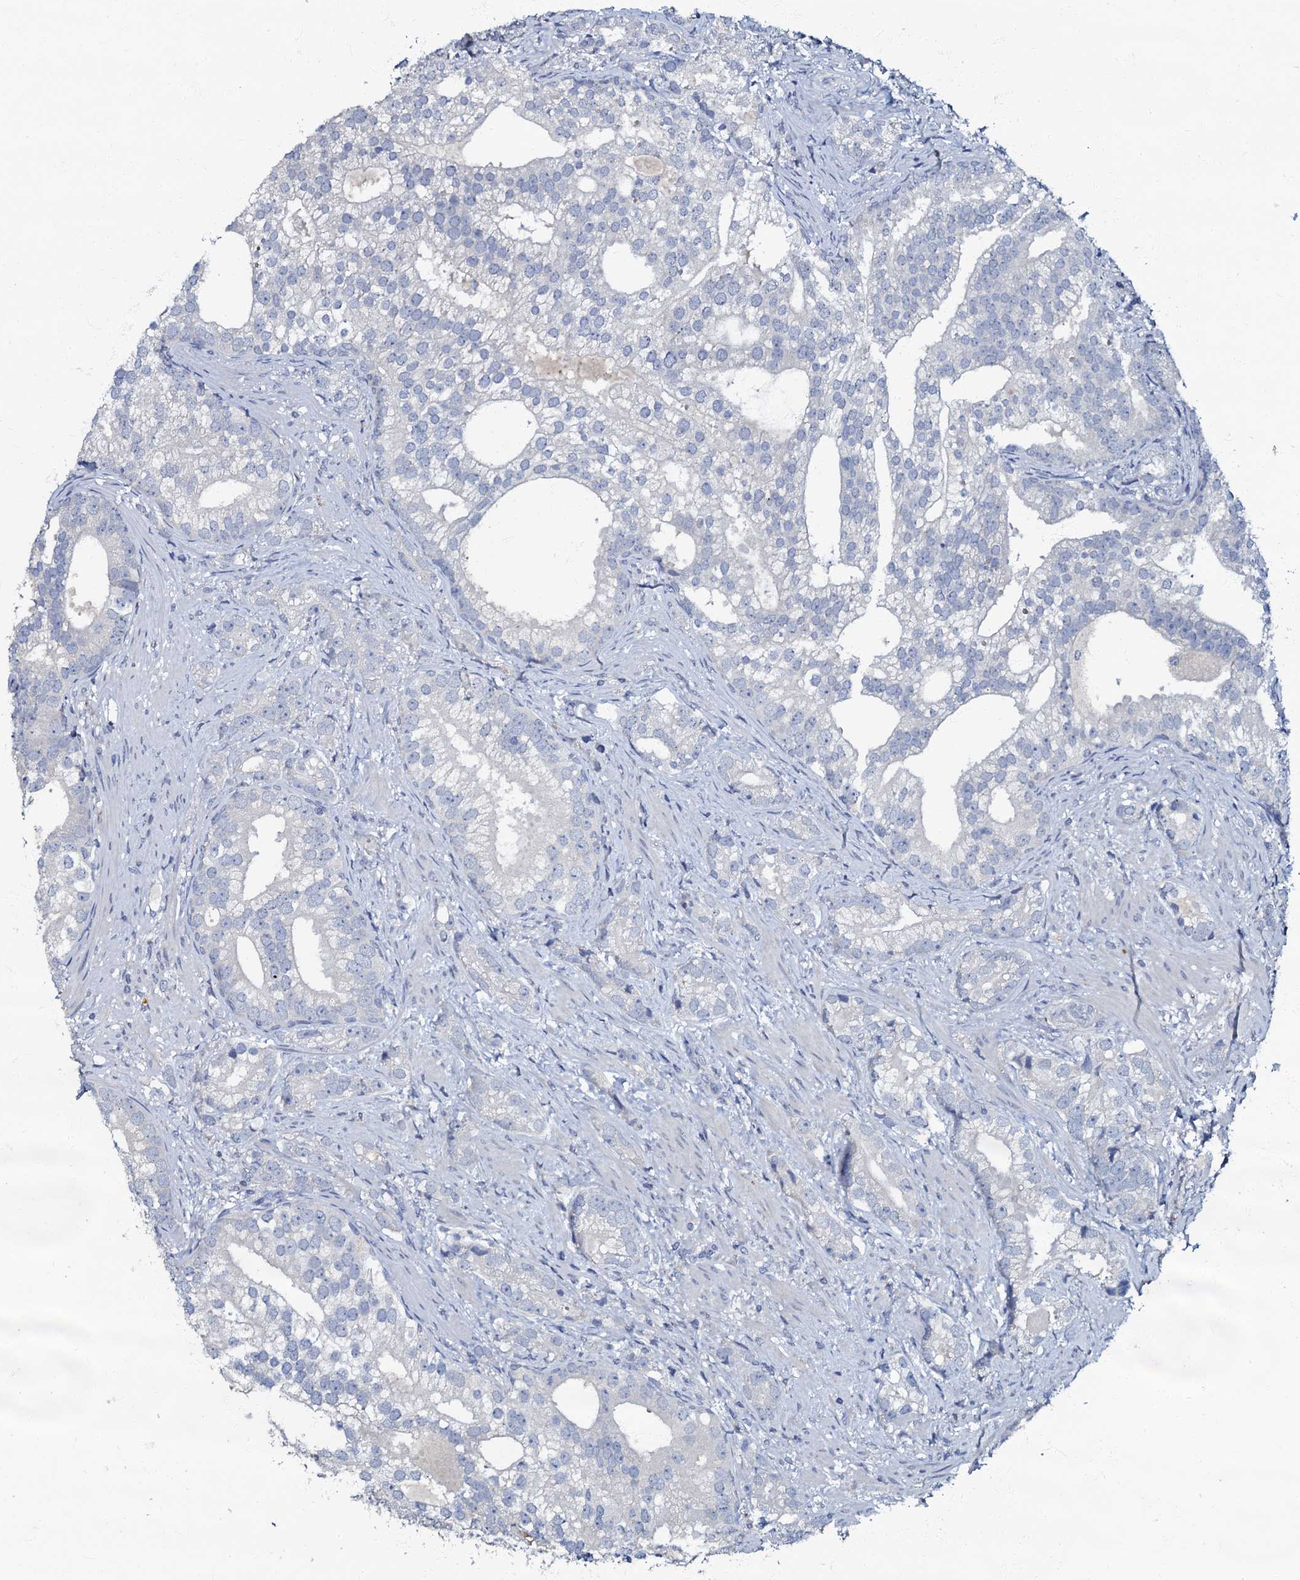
{"staining": {"intensity": "negative", "quantity": "none", "location": "none"}, "tissue": "prostate cancer", "cell_type": "Tumor cells", "image_type": "cancer", "snomed": [{"axis": "morphology", "description": "Adenocarcinoma, High grade"}, {"axis": "topography", "description": "Prostate"}], "caption": "The IHC photomicrograph has no significant staining in tumor cells of prostate adenocarcinoma (high-grade) tissue. Nuclei are stained in blue.", "gene": "OLAH", "patient": {"sex": "male", "age": 75}}